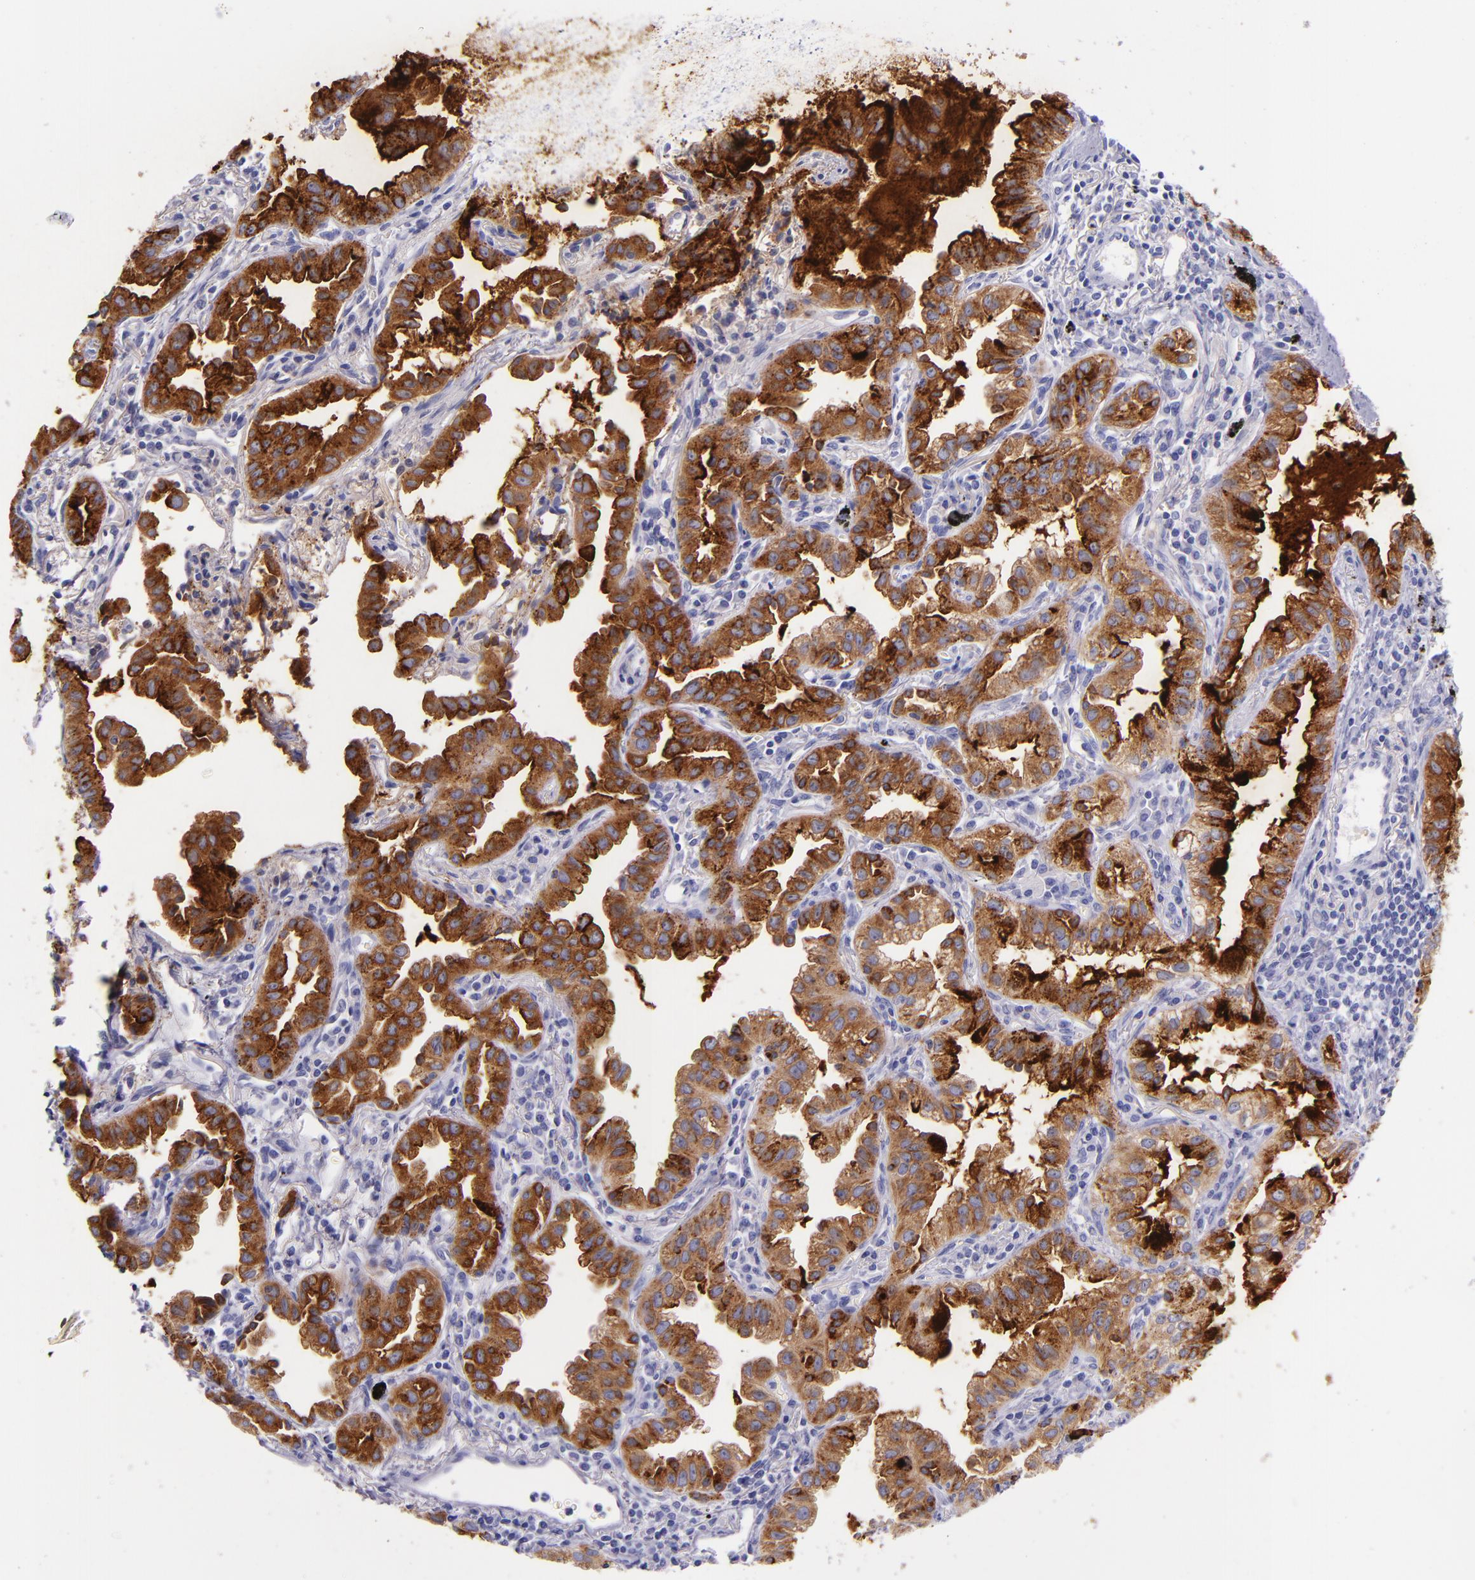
{"staining": {"intensity": "strong", "quantity": ">75%", "location": "cytoplasmic/membranous"}, "tissue": "lung cancer", "cell_type": "Tumor cells", "image_type": "cancer", "snomed": [{"axis": "morphology", "description": "Adenocarcinoma, NOS"}, {"axis": "topography", "description": "Lung"}], "caption": "The image displays immunohistochemical staining of lung cancer. There is strong cytoplasmic/membranous staining is identified in about >75% of tumor cells.", "gene": "SFTPB", "patient": {"sex": "female", "age": 50}}